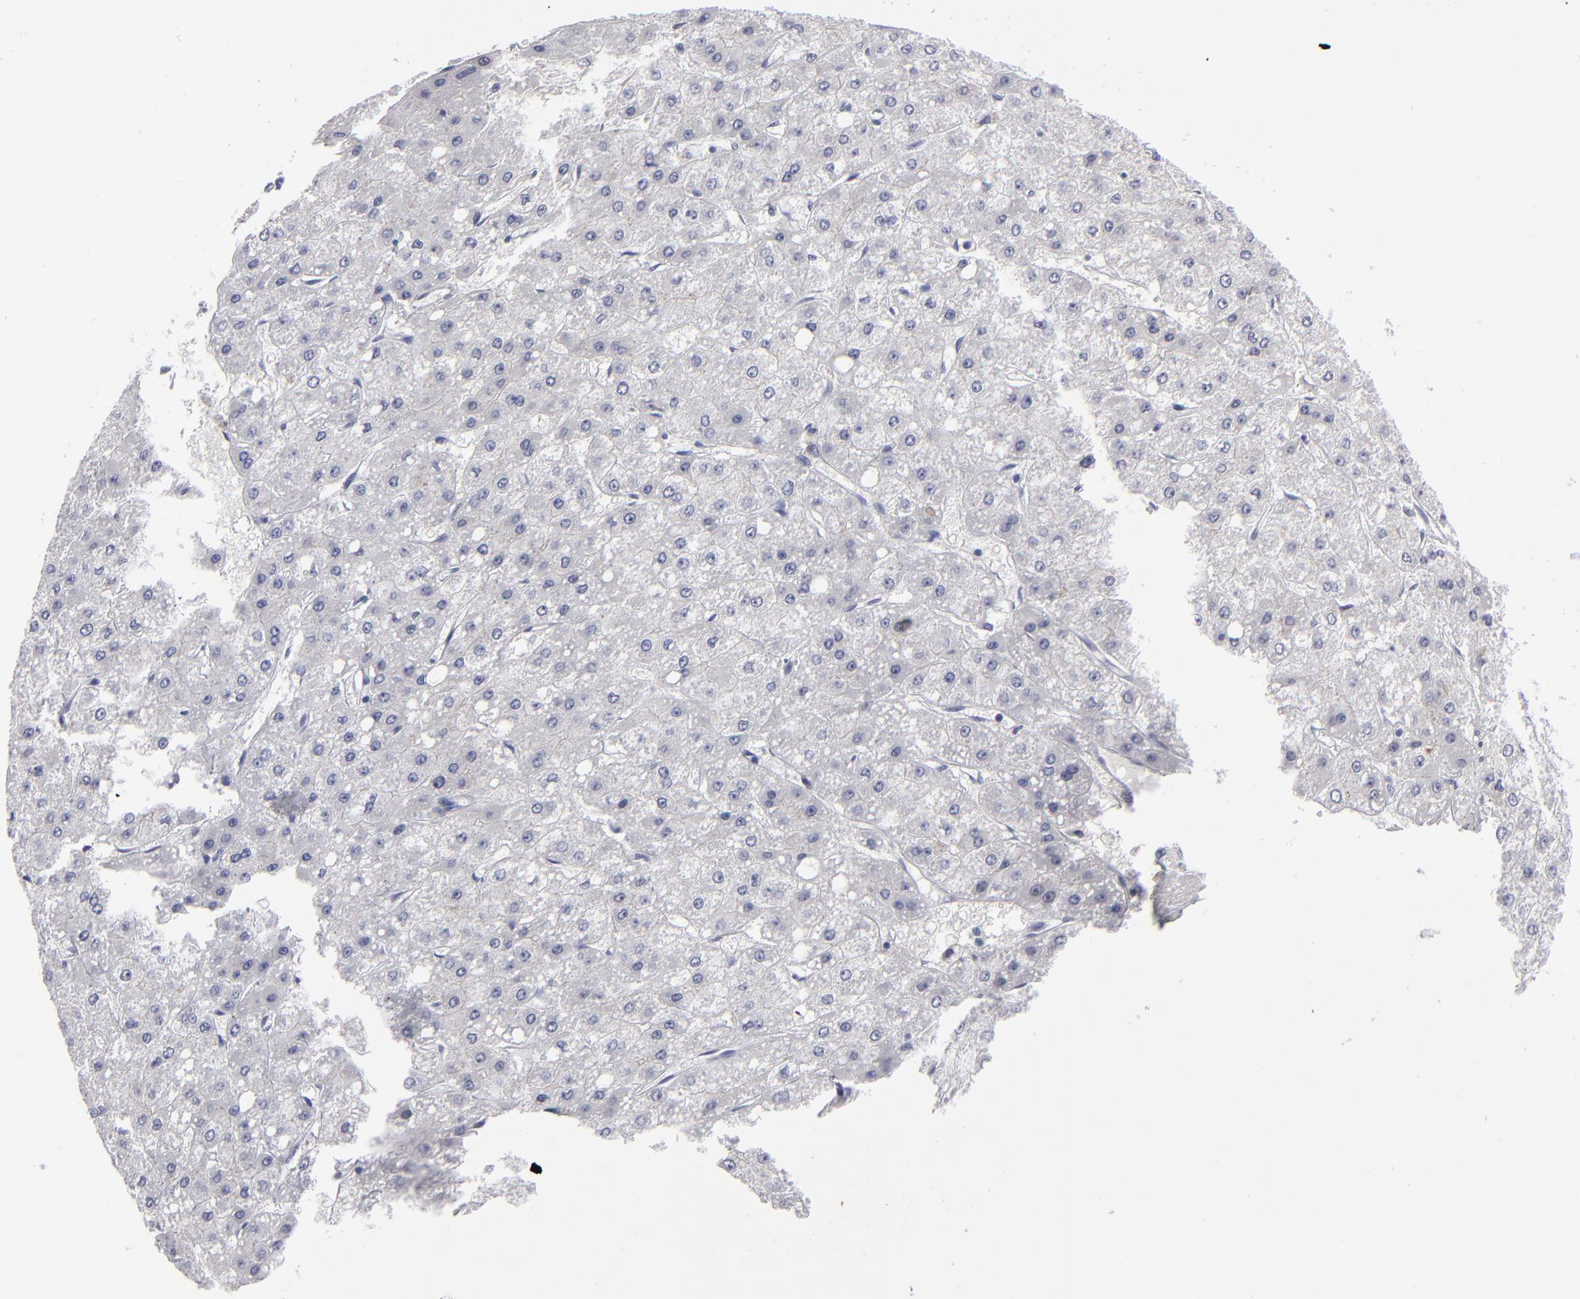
{"staining": {"intensity": "negative", "quantity": "none", "location": "none"}, "tissue": "liver cancer", "cell_type": "Tumor cells", "image_type": "cancer", "snomed": [{"axis": "morphology", "description": "Carcinoma, Hepatocellular, NOS"}, {"axis": "topography", "description": "Liver"}], "caption": "There is no significant positivity in tumor cells of liver cancer.", "gene": "CADM3", "patient": {"sex": "female", "age": 52}}